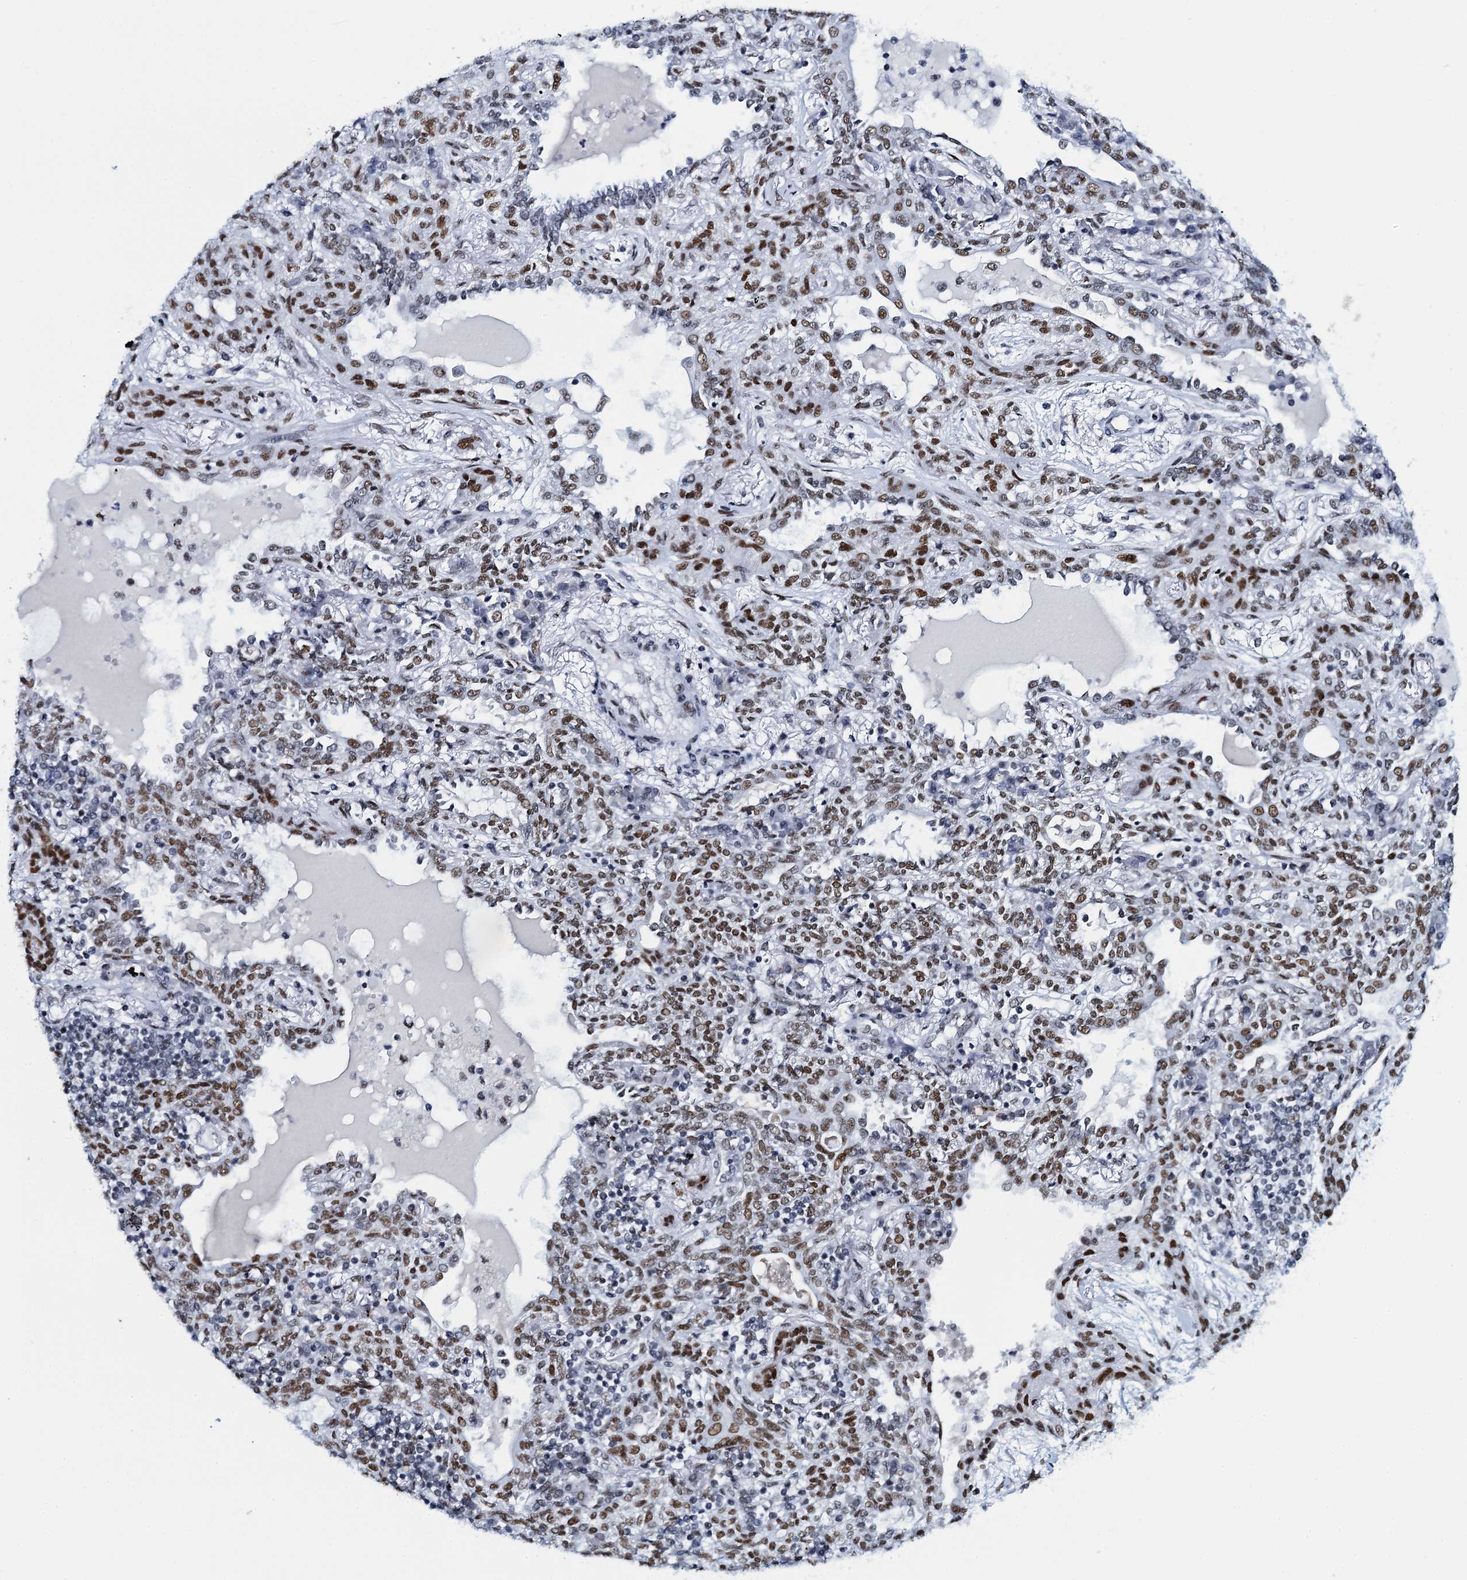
{"staining": {"intensity": "moderate", "quantity": ">75%", "location": "nuclear"}, "tissue": "lung cancer", "cell_type": "Tumor cells", "image_type": "cancer", "snomed": [{"axis": "morphology", "description": "Squamous cell carcinoma, NOS"}, {"axis": "topography", "description": "Lung"}], "caption": "IHC of lung squamous cell carcinoma exhibits medium levels of moderate nuclear staining in approximately >75% of tumor cells.", "gene": "HNRNPUL2", "patient": {"sex": "female", "age": 70}}